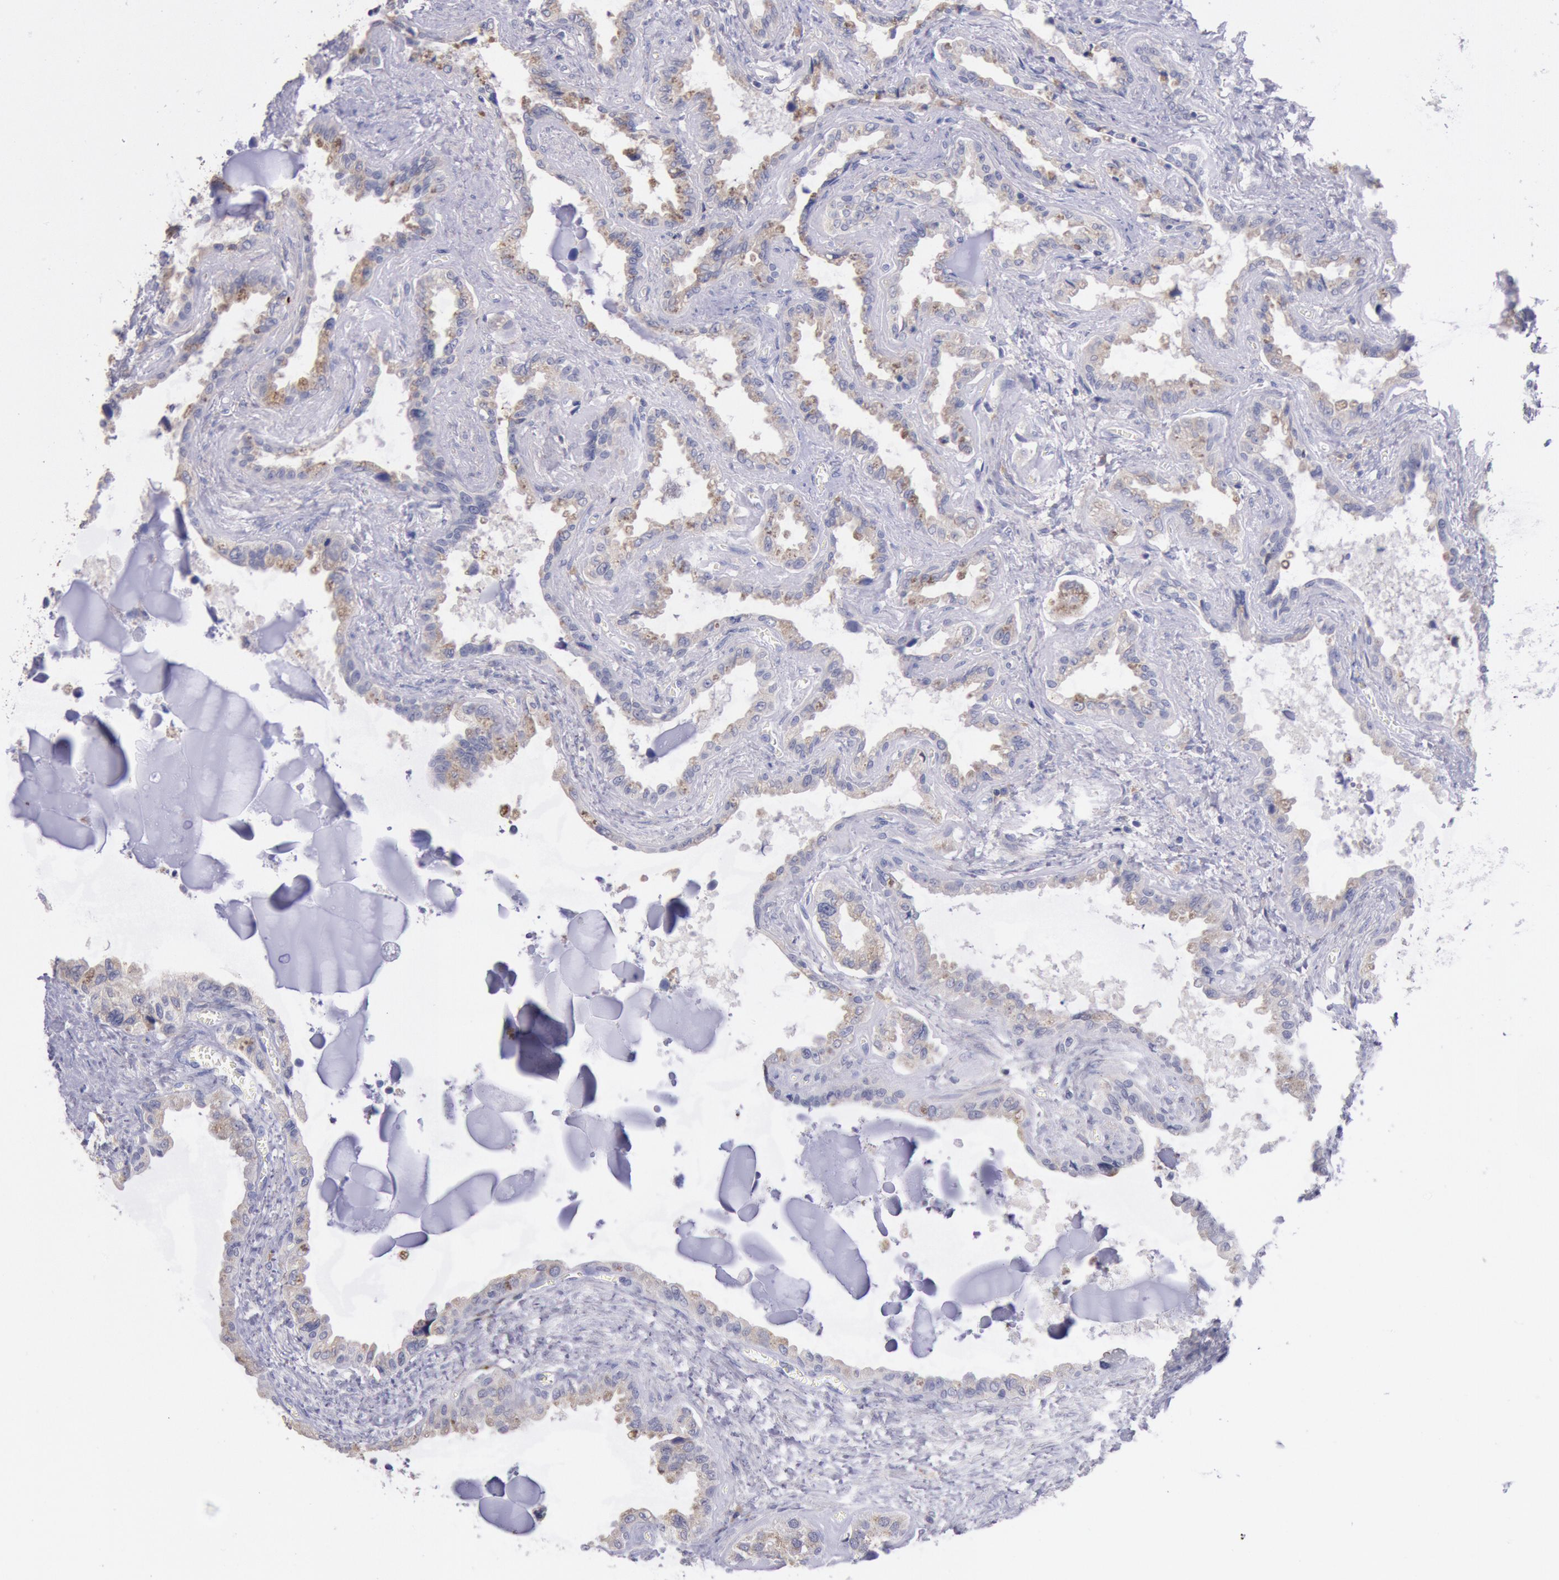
{"staining": {"intensity": "moderate", "quantity": ">75%", "location": "cytoplasmic/membranous"}, "tissue": "seminal vesicle", "cell_type": "Glandular cells", "image_type": "normal", "snomed": [{"axis": "morphology", "description": "Normal tissue, NOS"}, {"axis": "morphology", "description": "Inflammation, NOS"}, {"axis": "topography", "description": "Urinary bladder"}, {"axis": "topography", "description": "Prostate"}, {"axis": "topography", "description": "Seminal veicle"}], "caption": "Immunohistochemistry (DAB (3,3'-diaminobenzidine)) staining of unremarkable seminal vesicle displays moderate cytoplasmic/membranous protein expression in about >75% of glandular cells.", "gene": "GAL3ST1", "patient": {"sex": "male", "age": 82}}